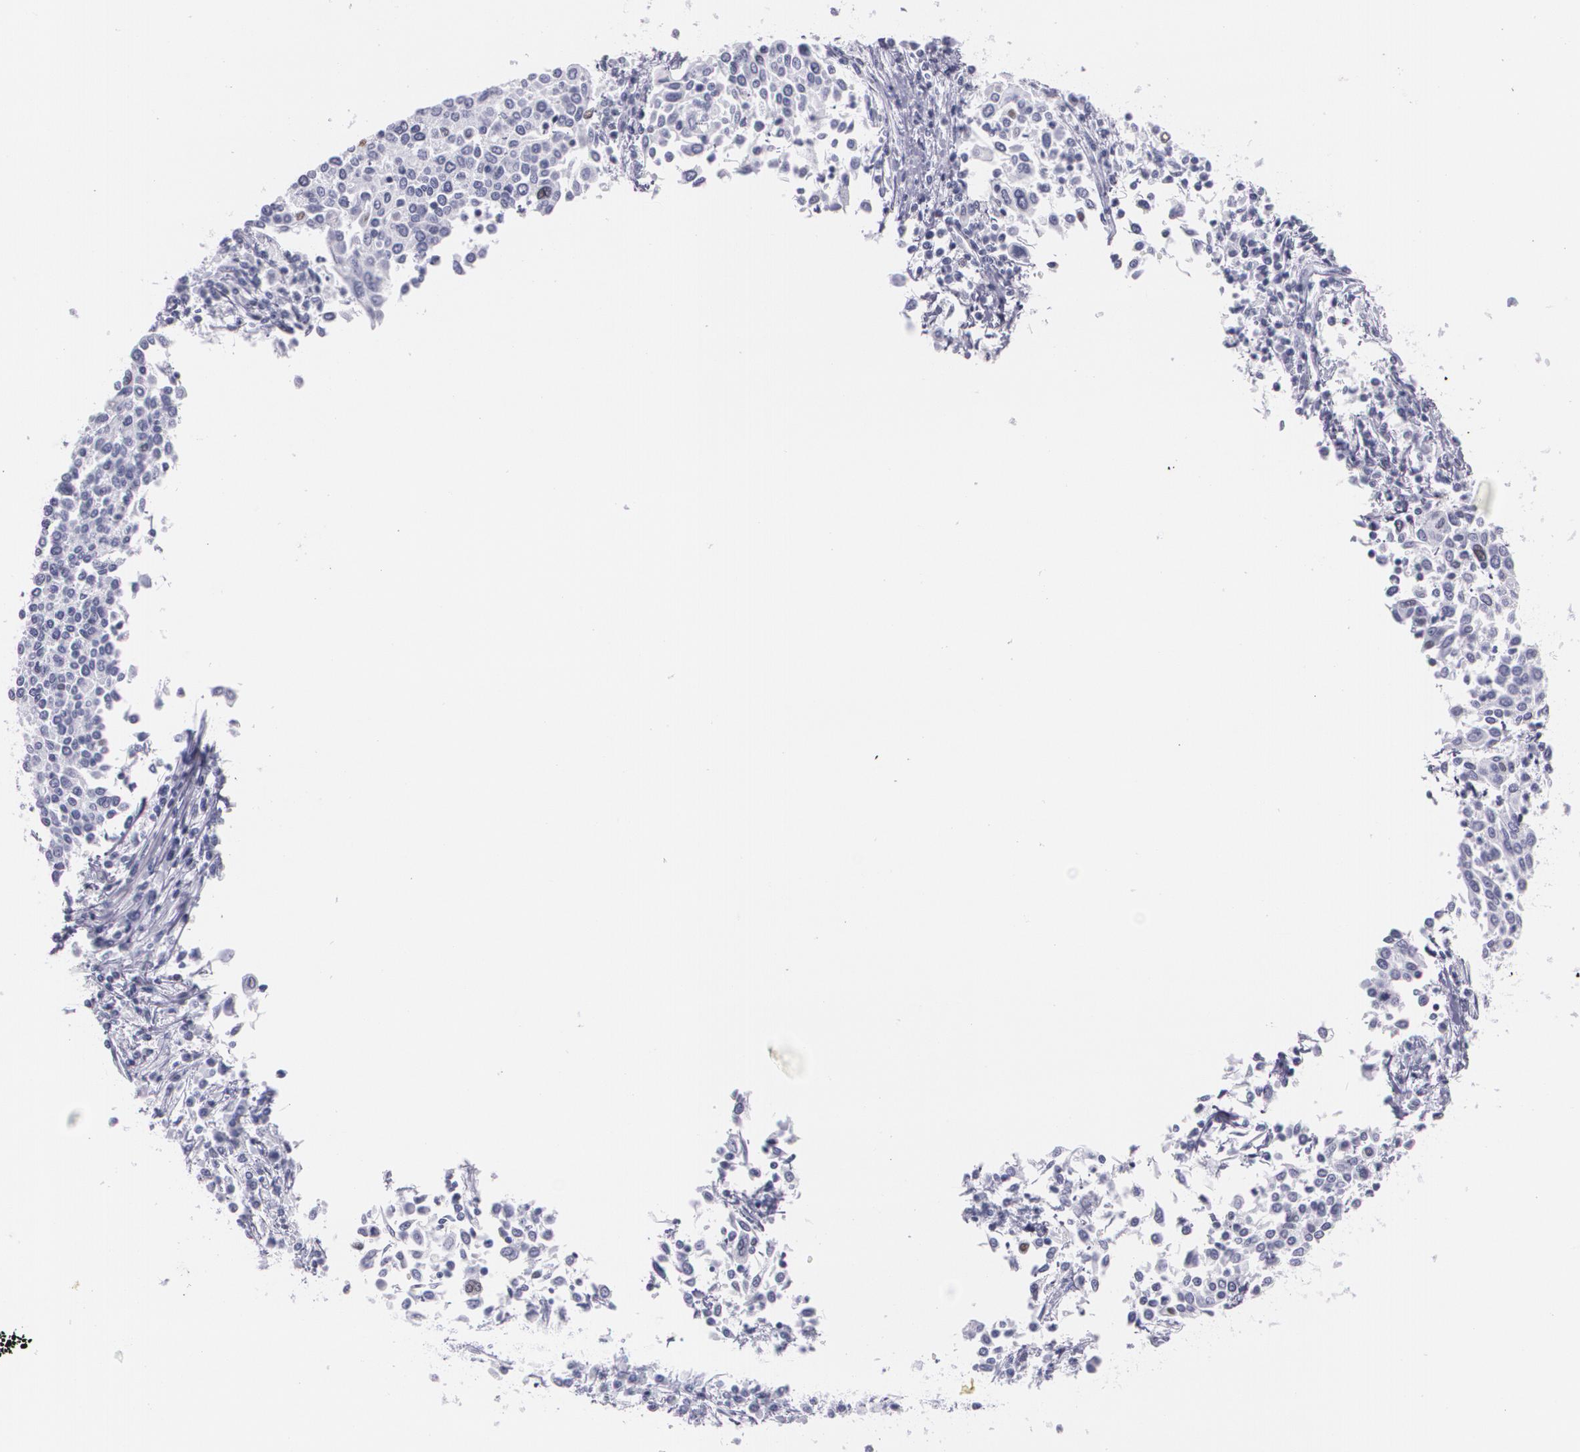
{"staining": {"intensity": "strong", "quantity": "<25%", "location": "nuclear"}, "tissue": "cervical cancer", "cell_type": "Tumor cells", "image_type": "cancer", "snomed": [{"axis": "morphology", "description": "Squamous cell carcinoma, NOS"}, {"axis": "topography", "description": "Cervix"}], "caption": "High-power microscopy captured an immunohistochemistry photomicrograph of cervical squamous cell carcinoma, revealing strong nuclear positivity in approximately <25% of tumor cells.", "gene": "TP53", "patient": {"sex": "female", "age": 40}}